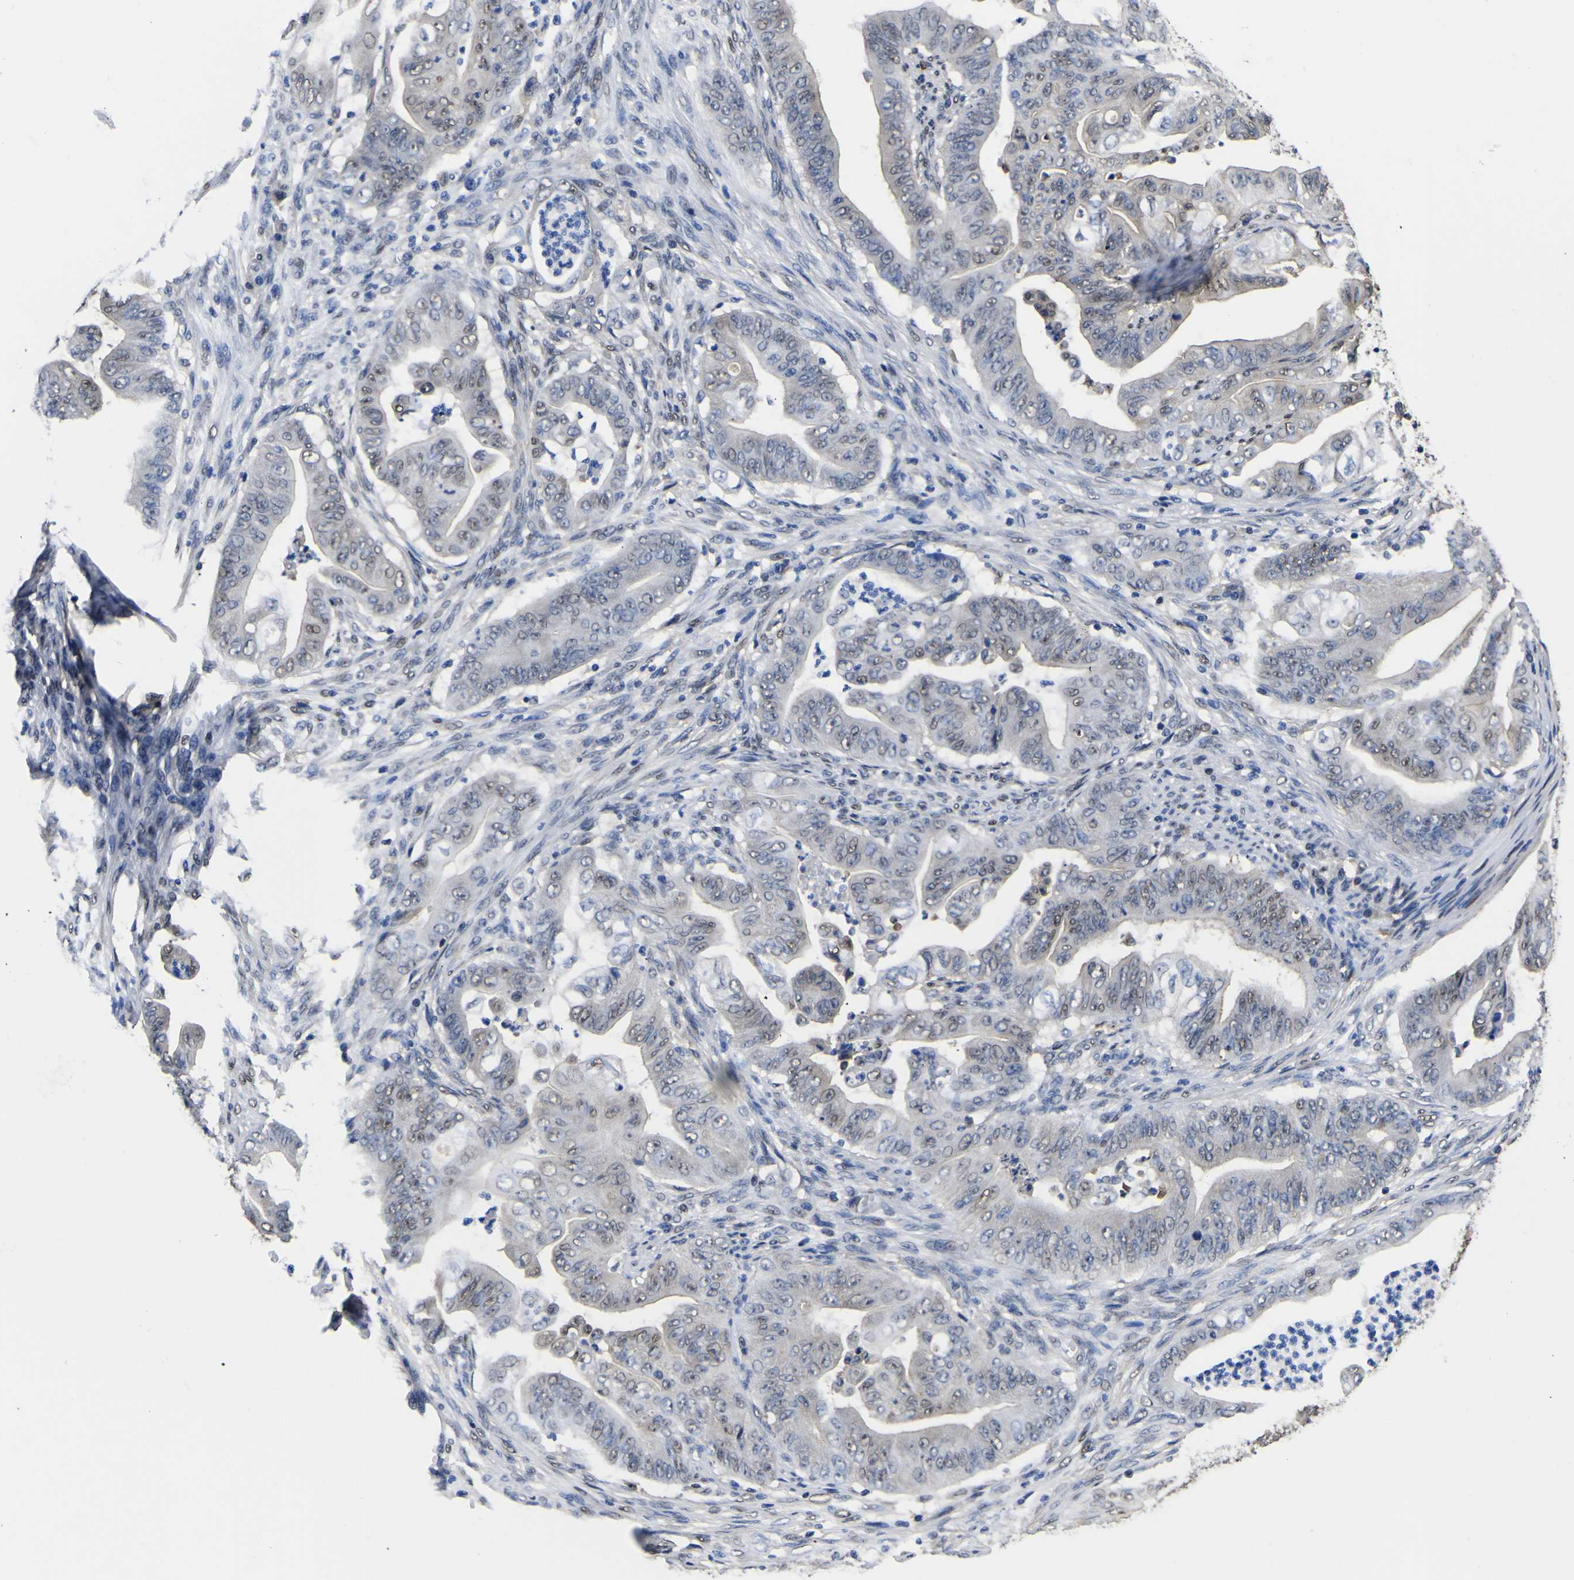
{"staining": {"intensity": "weak", "quantity": "25%-75%", "location": "nuclear"}, "tissue": "stomach cancer", "cell_type": "Tumor cells", "image_type": "cancer", "snomed": [{"axis": "morphology", "description": "Adenocarcinoma, NOS"}, {"axis": "topography", "description": "Stomach"}], "caption": "High-power microscopy captured an immunohistochemistry photomicrograph of adenocarcinoma (stomach), revealing weak nuclear expression in about 25%-75% of tumor cells.", "gene": "FAM110B", "patient": {"sex": "female", "age": 73}}